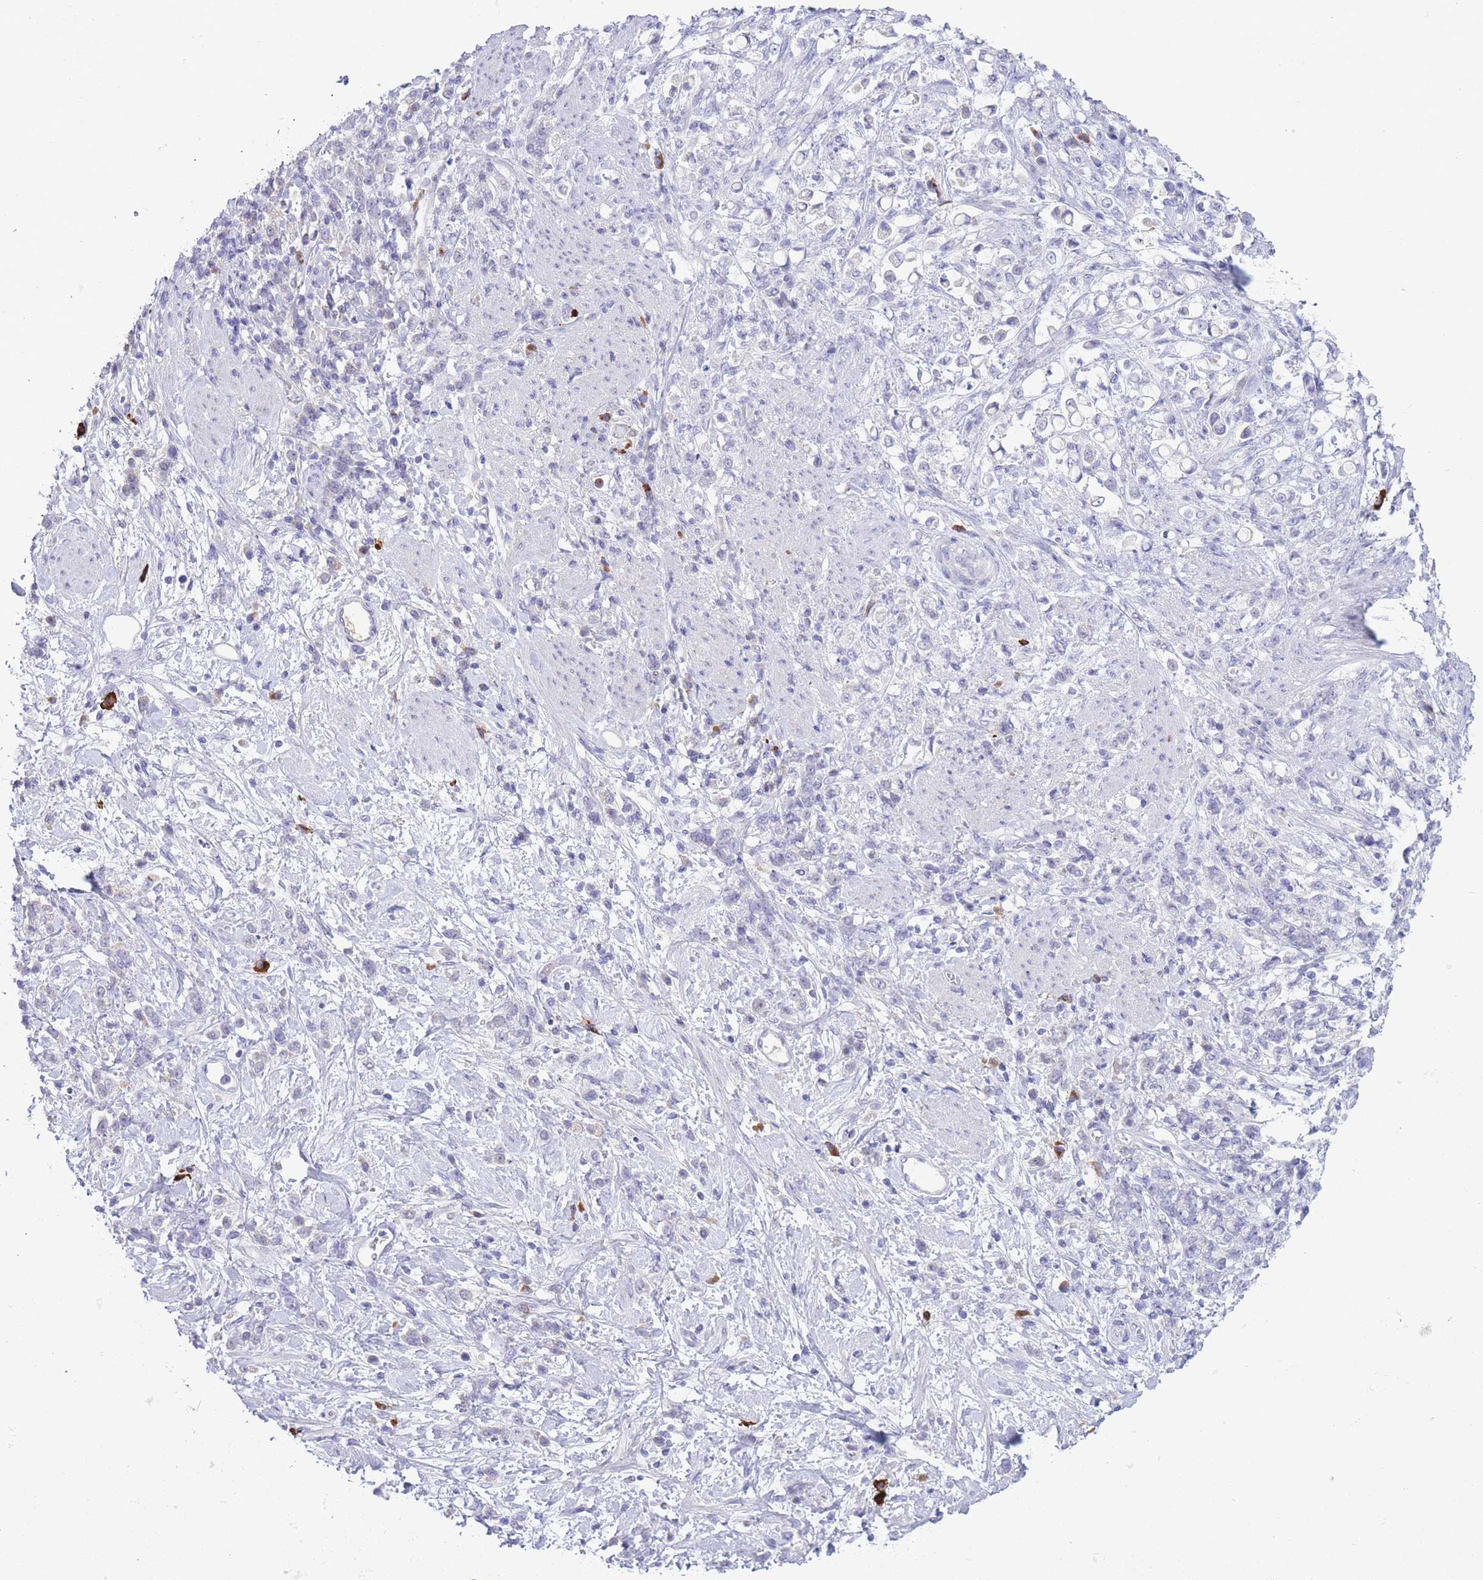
{"staining": {"intensity": "negative", "quantity": "none", "location": "none"}, "tissue": "stomach cancer", "cell_type": "Tumor cells", "image_type": "cancer", "snomed": [{"axis": "morphology", "description": "Adenocarcinoma, NOS"}, {"axis": "topography", "description": "Stomach"}], "caption": "Micrograph shows no protein expression in tumor cells of stomach cancer (adenocarcinoma) tissue.", "gene": "ASAP3", "patient": {"sex": "female", "age": 60}}